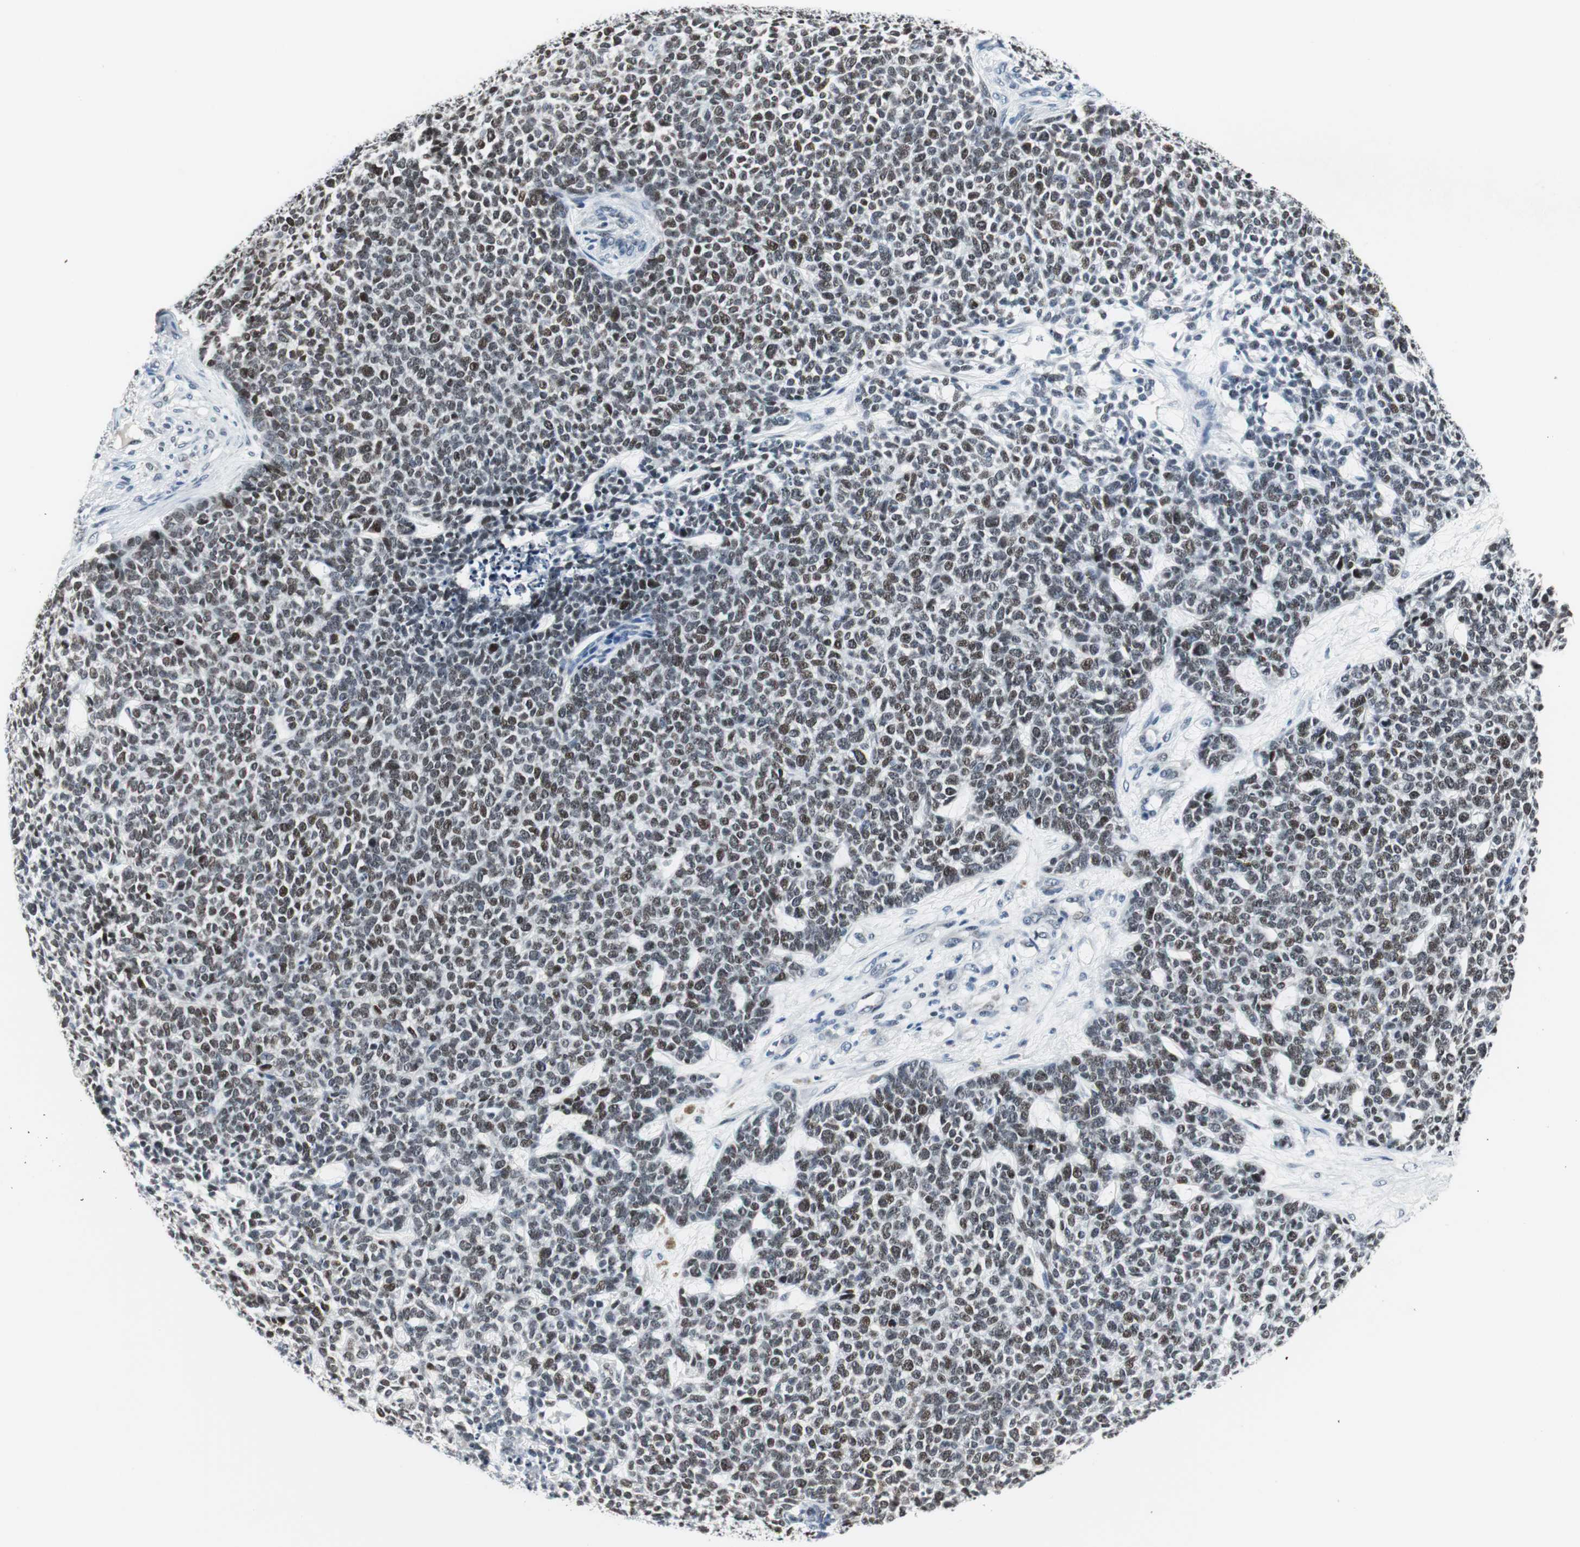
{"staining": {"intensity": "weak", "quantity": ">75%", "location": "nuclear"}, "tissue": "skin cancer", "cell_type": "Tumor cells", "image_type": "cancer", "snomed": [{"axis": "morphology", "description": "Basal cell carcinoma"}, {"axis": "topography", "description": "Skin"}], "caption": "Human skin basal cell carcinoma stained with a protein marker displays weak staining in tumor cells.", "gene": "MTA1", "patient": {"sex": "female", "age": 84}}